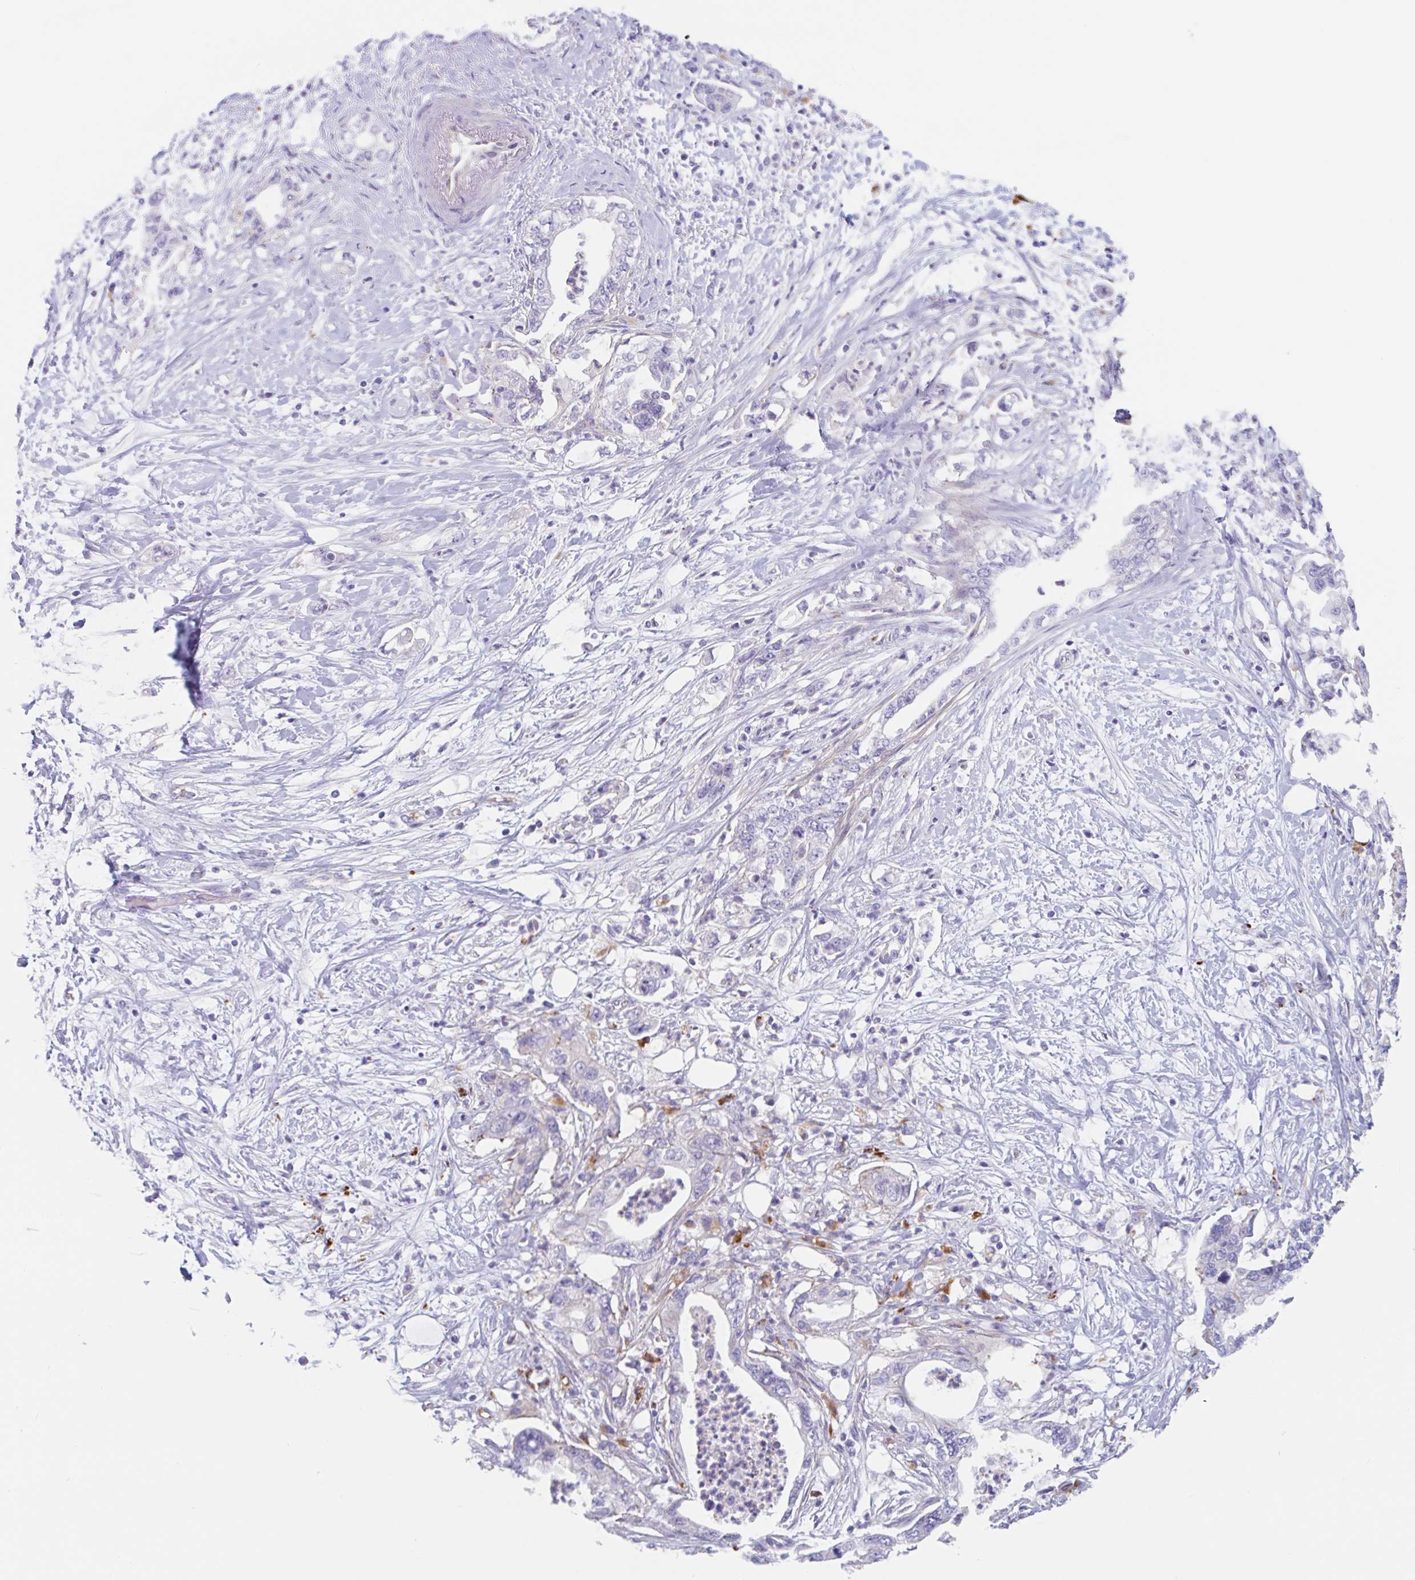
{"staining": {"intensity": "negative", "quantity": "none", "location": "none"}, "tissue": "pancreatic cancer", "cell_type": "Tumor cells", "image_type": "cancer", "snomed": [{"axis": "morphology", "description": "Adenocarcinoma, NOS"}, {"axis": "topography", "description": "Pancreas"}], "caption": "Immunohistochemistry of human pancreatic cancer (adenocarcinoma) displays no staining in tumor cells.", "gene": "LENG9", "patient": {"sex": "female", "age": 73}}